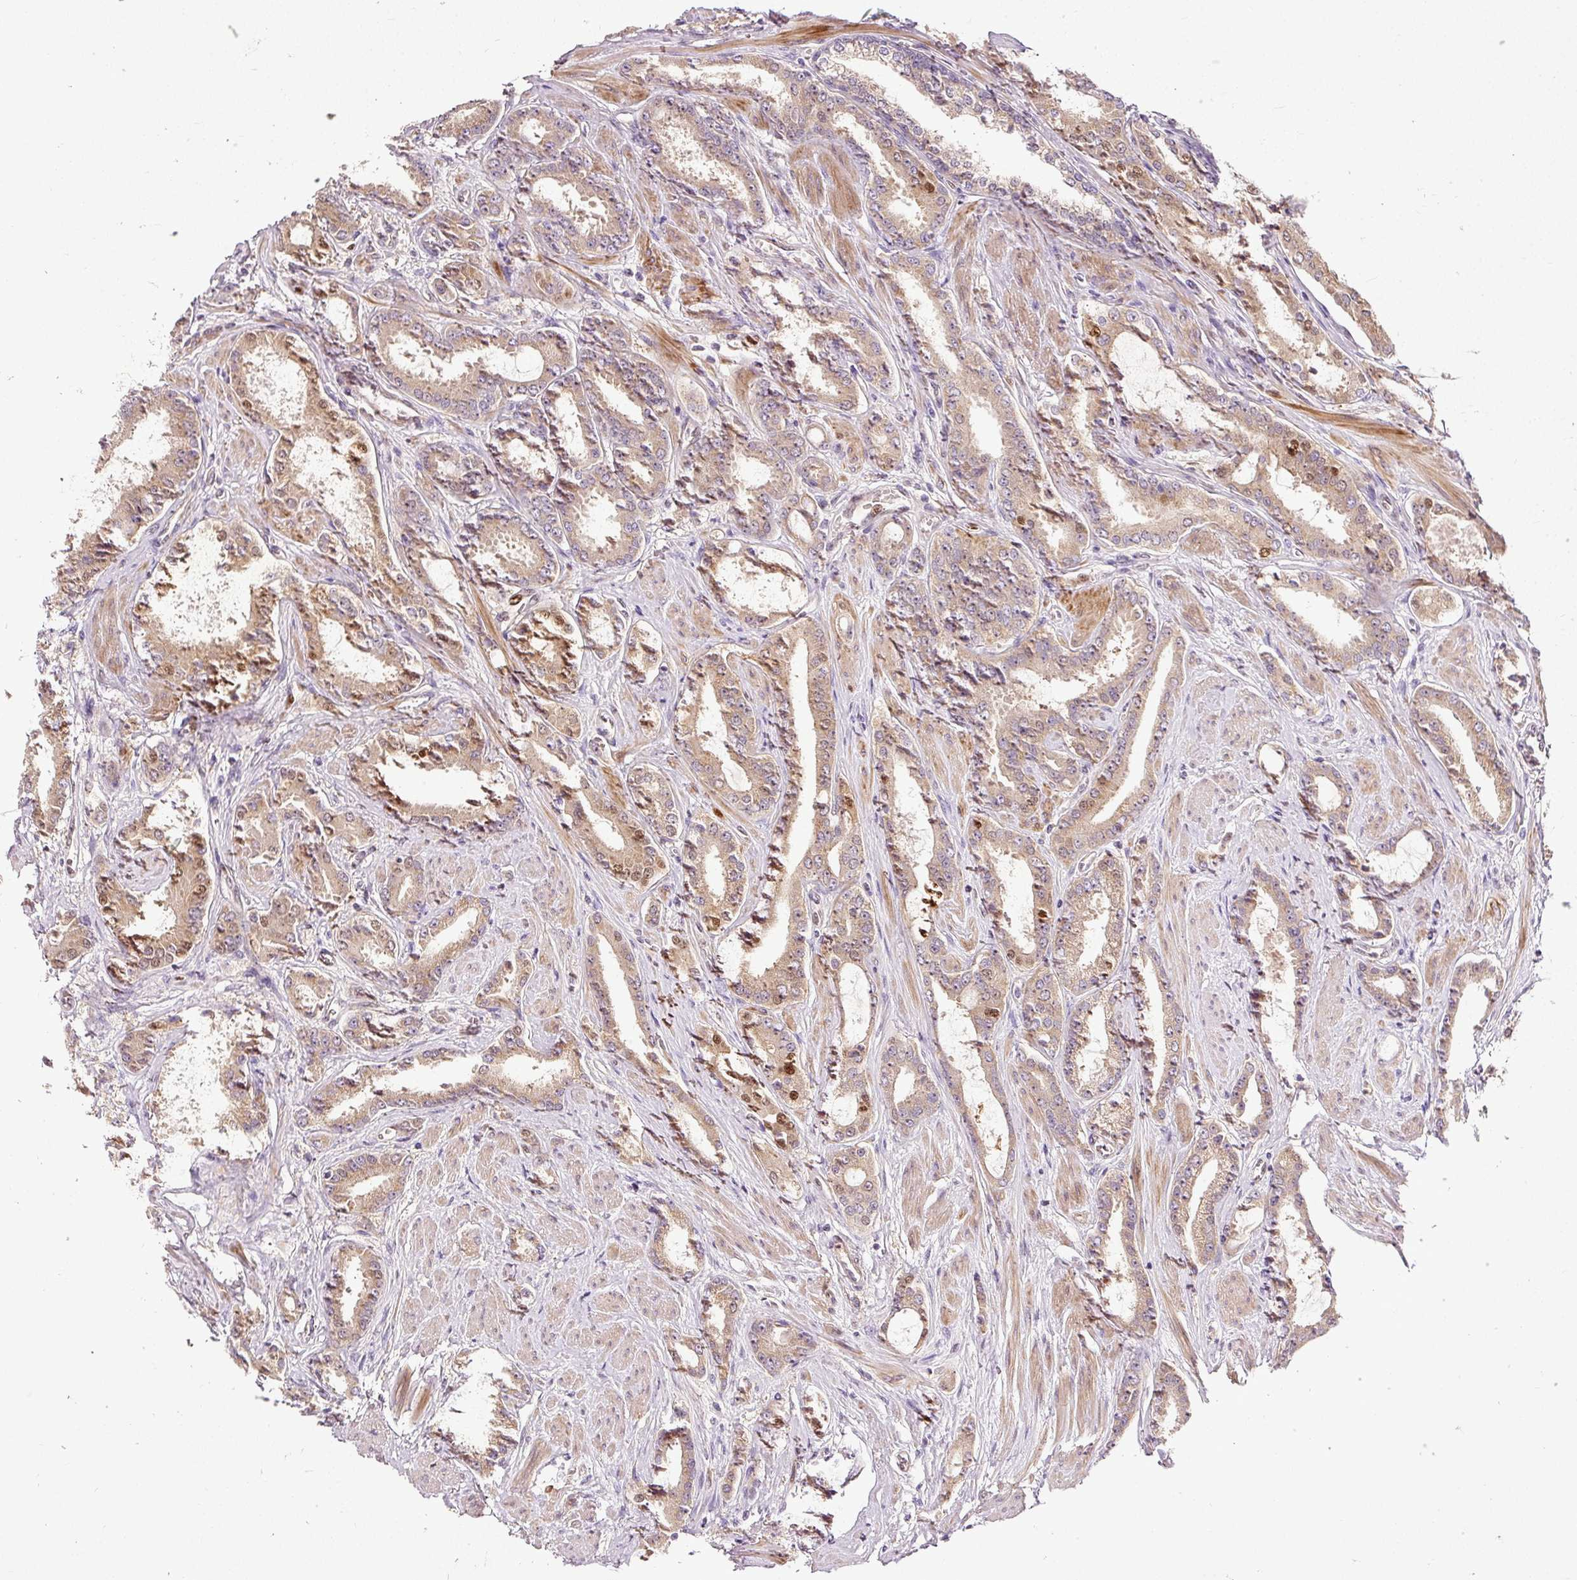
{"staining": {"intensity": "moderate", "quantity": ">75%", "location": "cytoplasmic/membranous"}, "tissue": "prostate cancer", "cell_type": "Tumor cells", "image_type": "cancer", "snomed": [{"axis": "morphology", "description": "Adenocarcinoma, Low grade"}, {"axis": "topography", "description": "Prostate"}], "caption": "Moderate cytoplasmic/membranous protein staining is appreciated in approximately >75% of tumor cells in prostate cancer (low-grade adenocarcinoma).", "gene": "NAPA", "patient": {"sex": "male", "age": 42}}